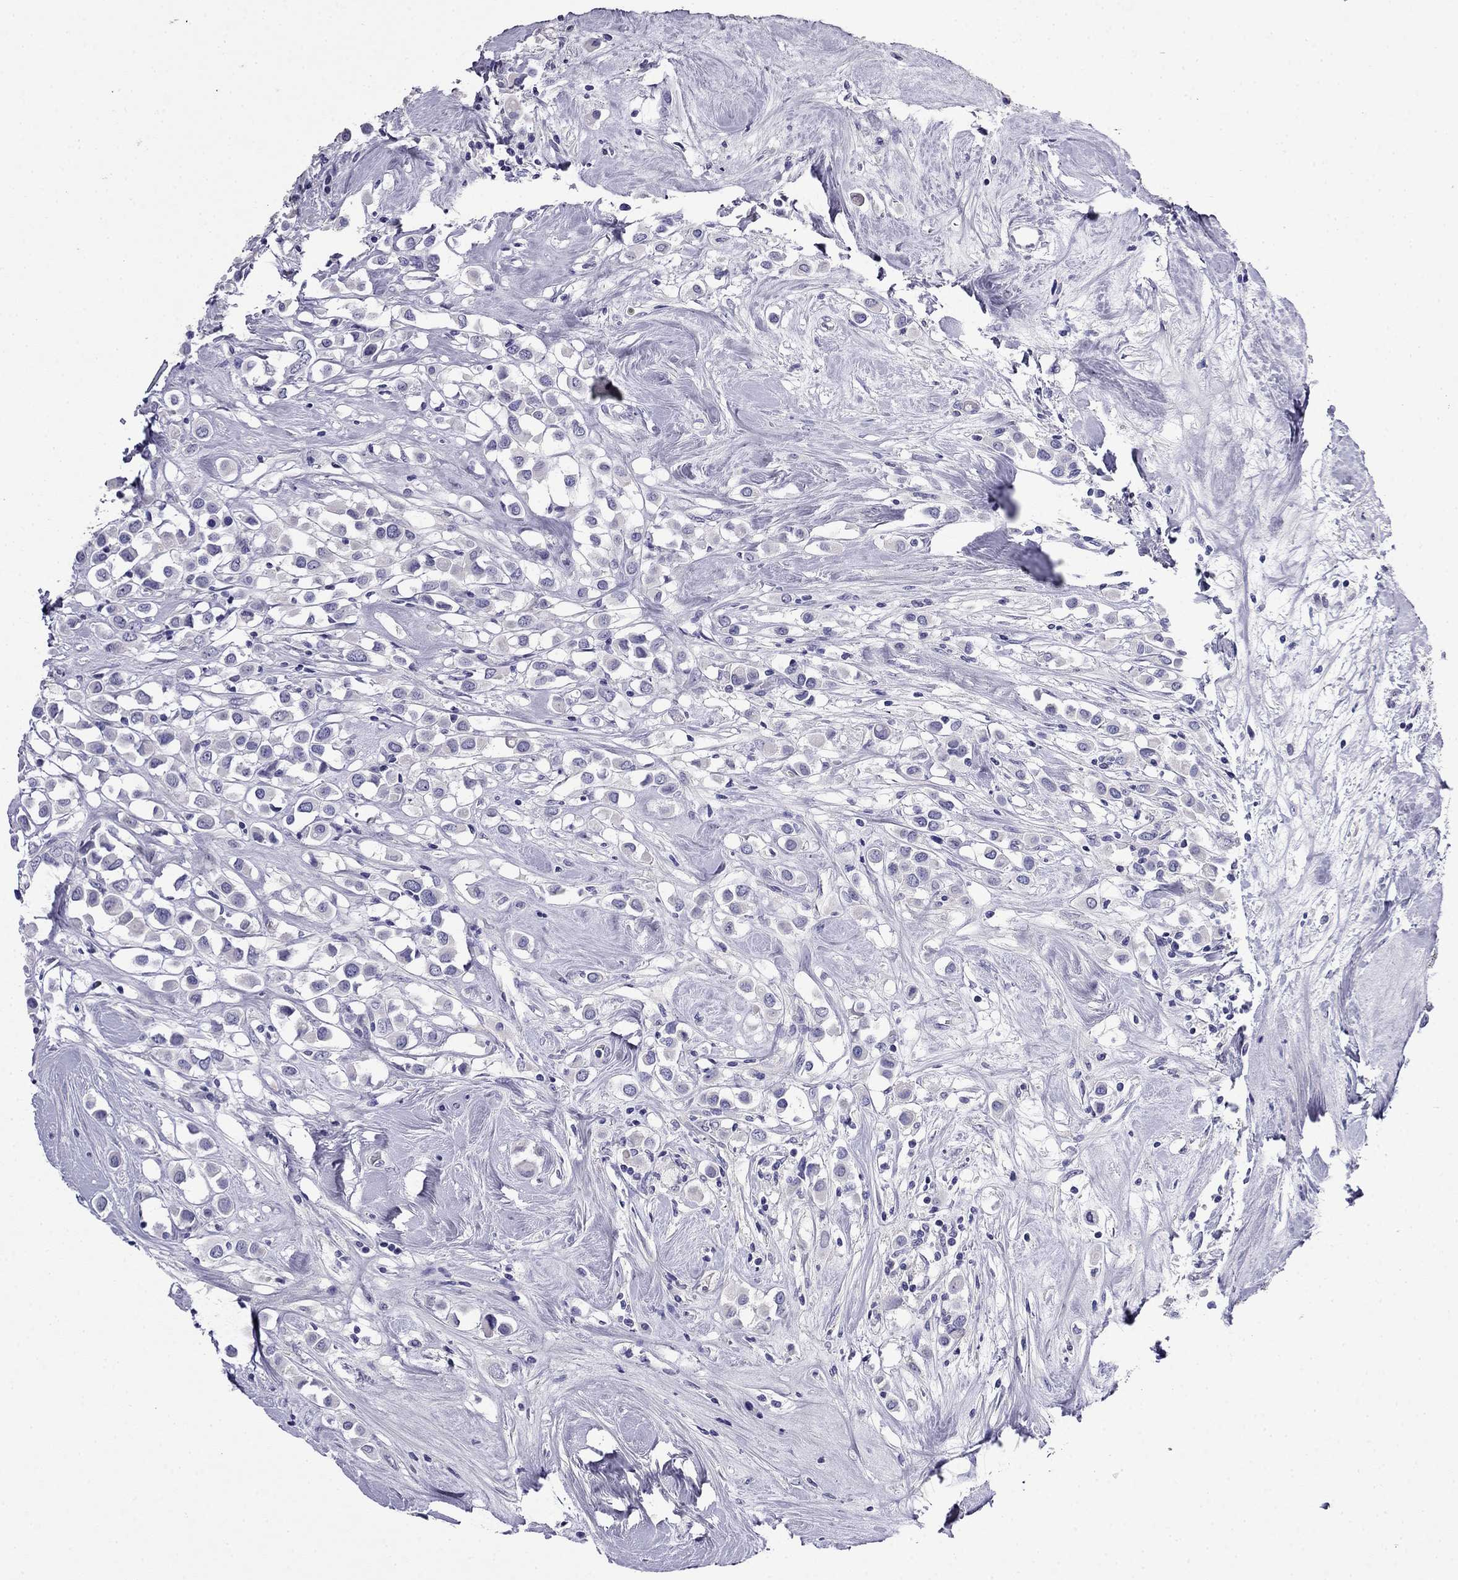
{"staining": {"intensity": "negative", "quantity": "none", "location": "none"}, "tissue": "breast cancer", "cell_type": "Tumor cells", "image_type": "cancer", "snomed": [{"axis": "morphology", "description": "Duct carcinoma"}, {"axis": "topography", "description": "Breast"}], "caption": "Immunohistochemistry (IHC) micrograph of neoplastic tissue: breast cancer (infiltrating ductal carcinoma) stained with DAB displays no significant protein expression in tumor cells. The staining was performed using DAB to visualize the protein expression in brown, while the nuclei were stained in blue with hematoxylin (Magnification: 20x).", "gene": "MYO15A", "patient": {"sex": "female", "age": 61}}